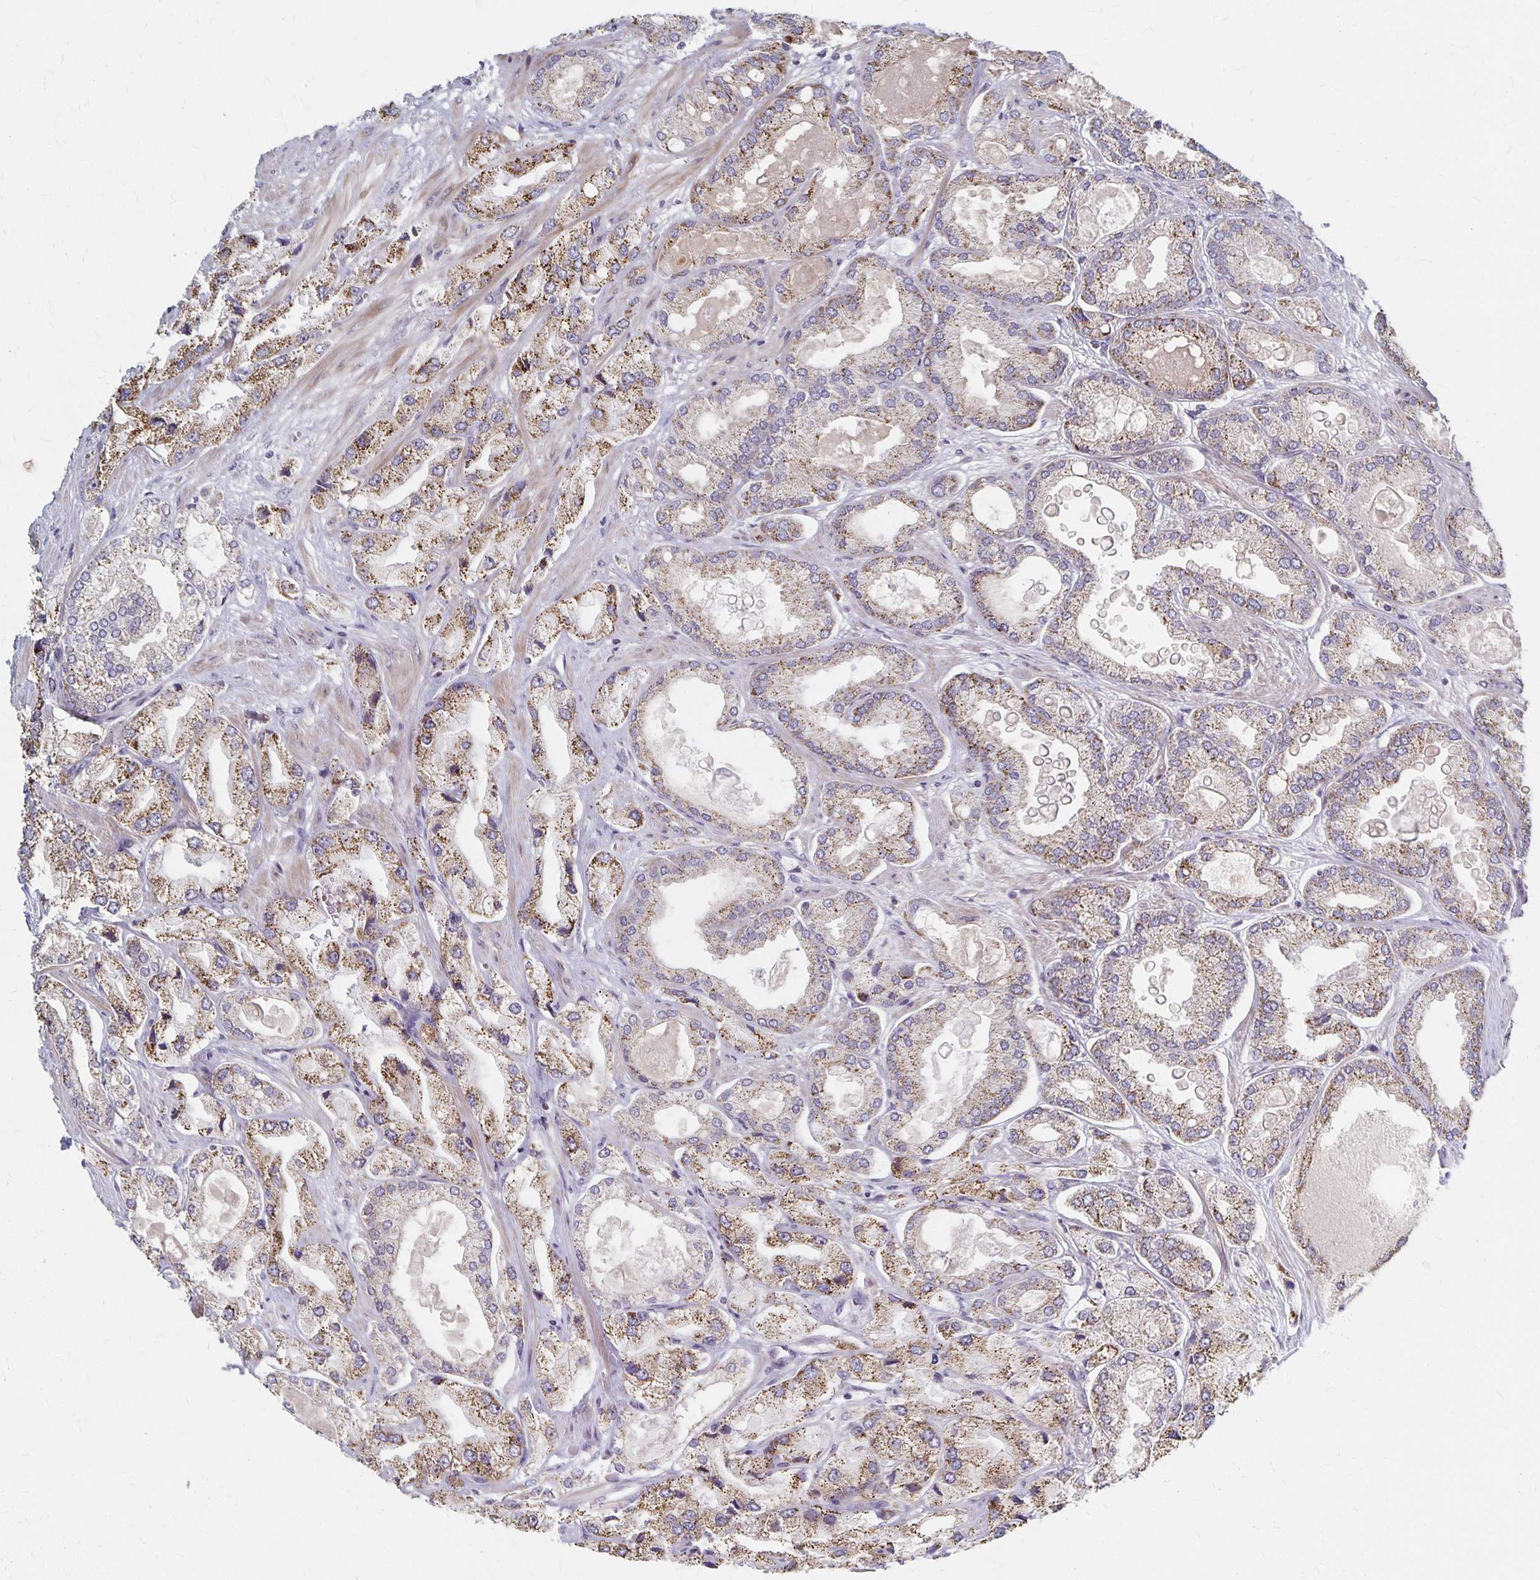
{"staining": {"intensity": "moderate", "quantity": "25%-75%", "location": "cytoplasmic/membranous"}, "tissue": "prostate cancer", "cell_type": "Tumor cells", "image_type": "cancer", "snomed": [{"axis": "morphology", "description": "Adenocarcinoma, High grade"}, {"axis": "topography", "description": "Prostate"}], "caption": "A photomicrograph of human prostate cancer stained for a protein demonstrates moderate cytoplasmic/membranous brown staining in tumor cells.", "gene": "DYRK4", "patient": {"sex": "male", "age": 68}}